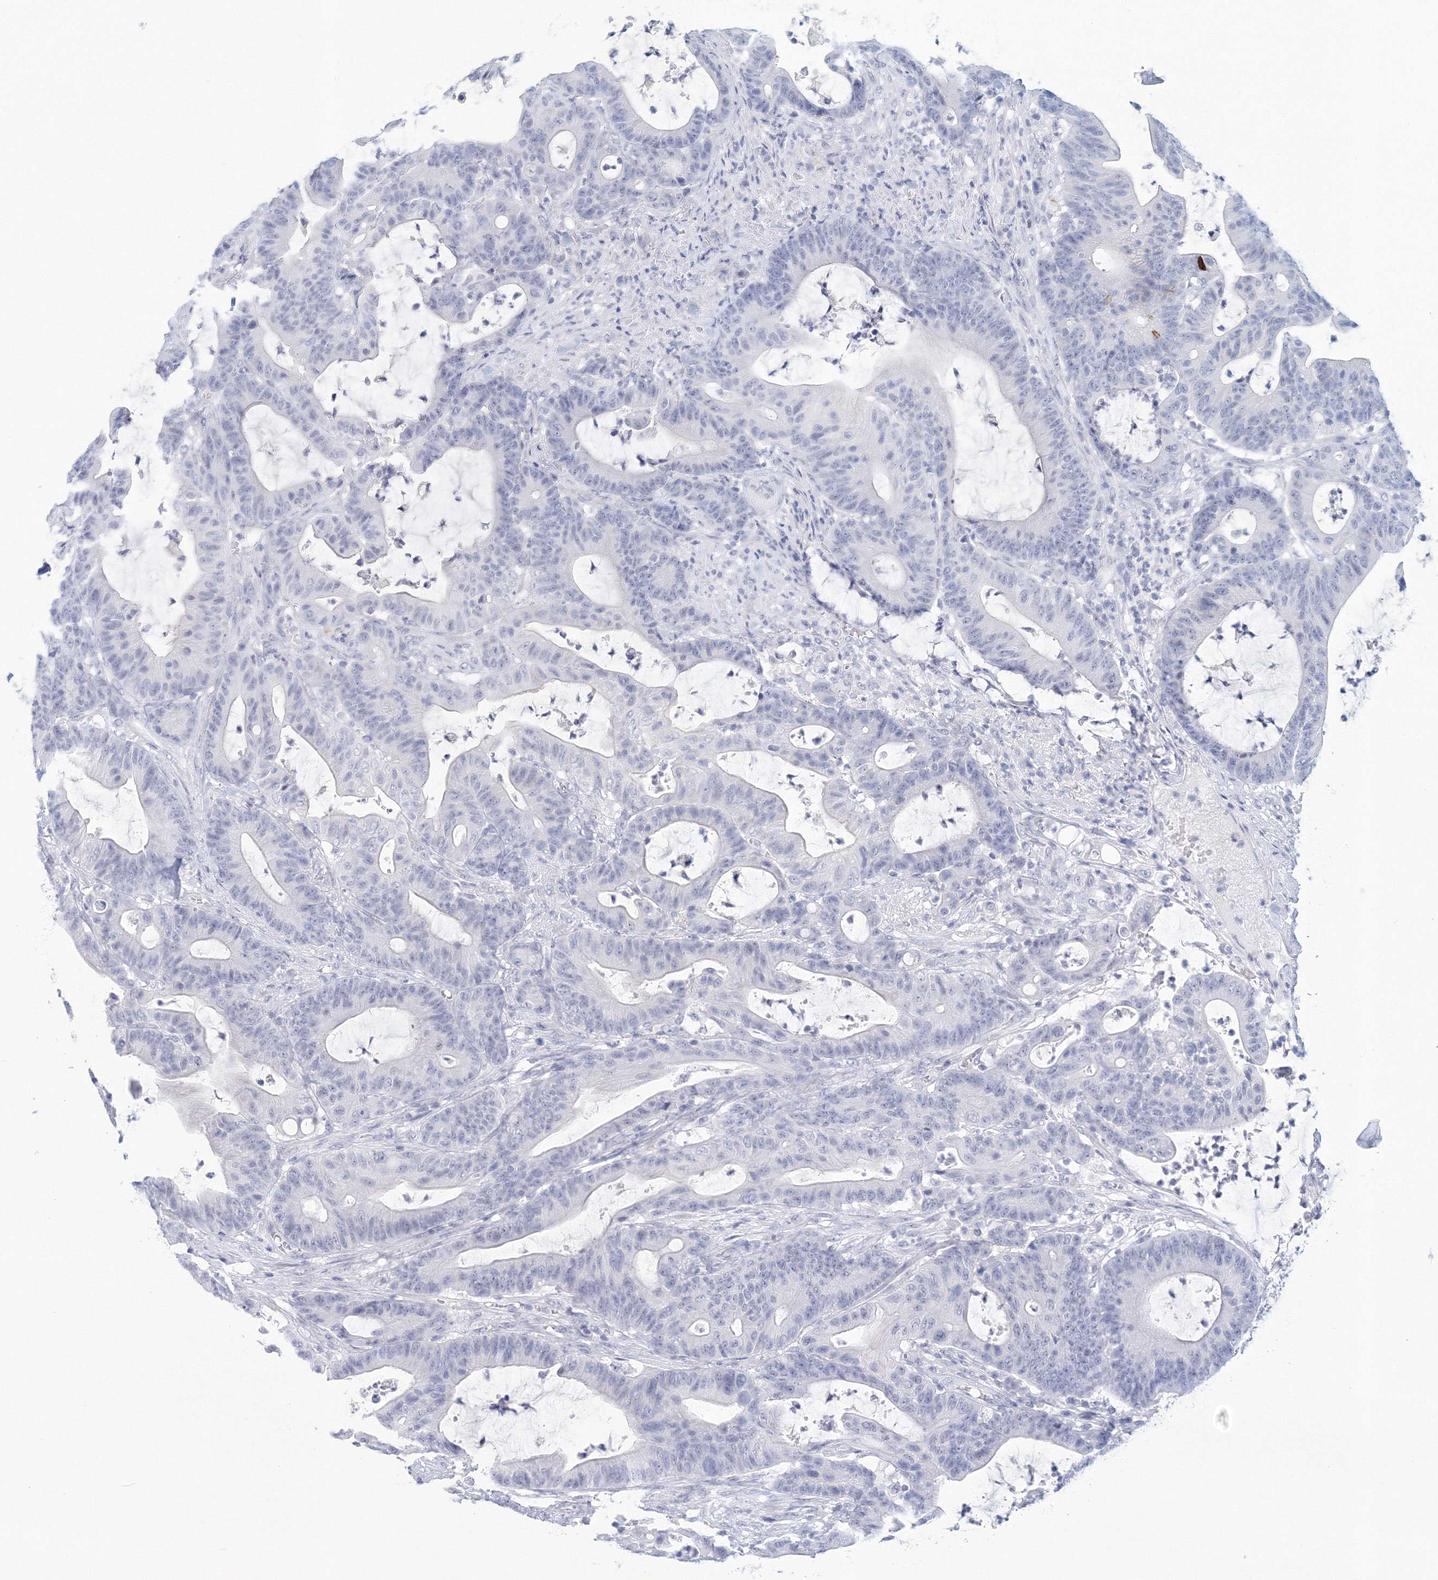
{"staining": {"intensity": "negative", "quantity": "none", "location": "none"}, "tissue": "colorectal cancer", "cell_type": "Tumor cells", "image_type": "cancer", "snomed": [{"axis": "morphology", "description": "Adenocarcinoma, NOS"}, {"axis": "topography", "description": "Colon"}], "caption": "High magnification brightfield microscopy of adenocarcinoma (colorectal) stained with DAB (brown) and counterstained with hematoxylin (blue): tumor cells show no significant positivity.", "gene": "VSIG1", "patient": {"sex": "female", "age": 84}}